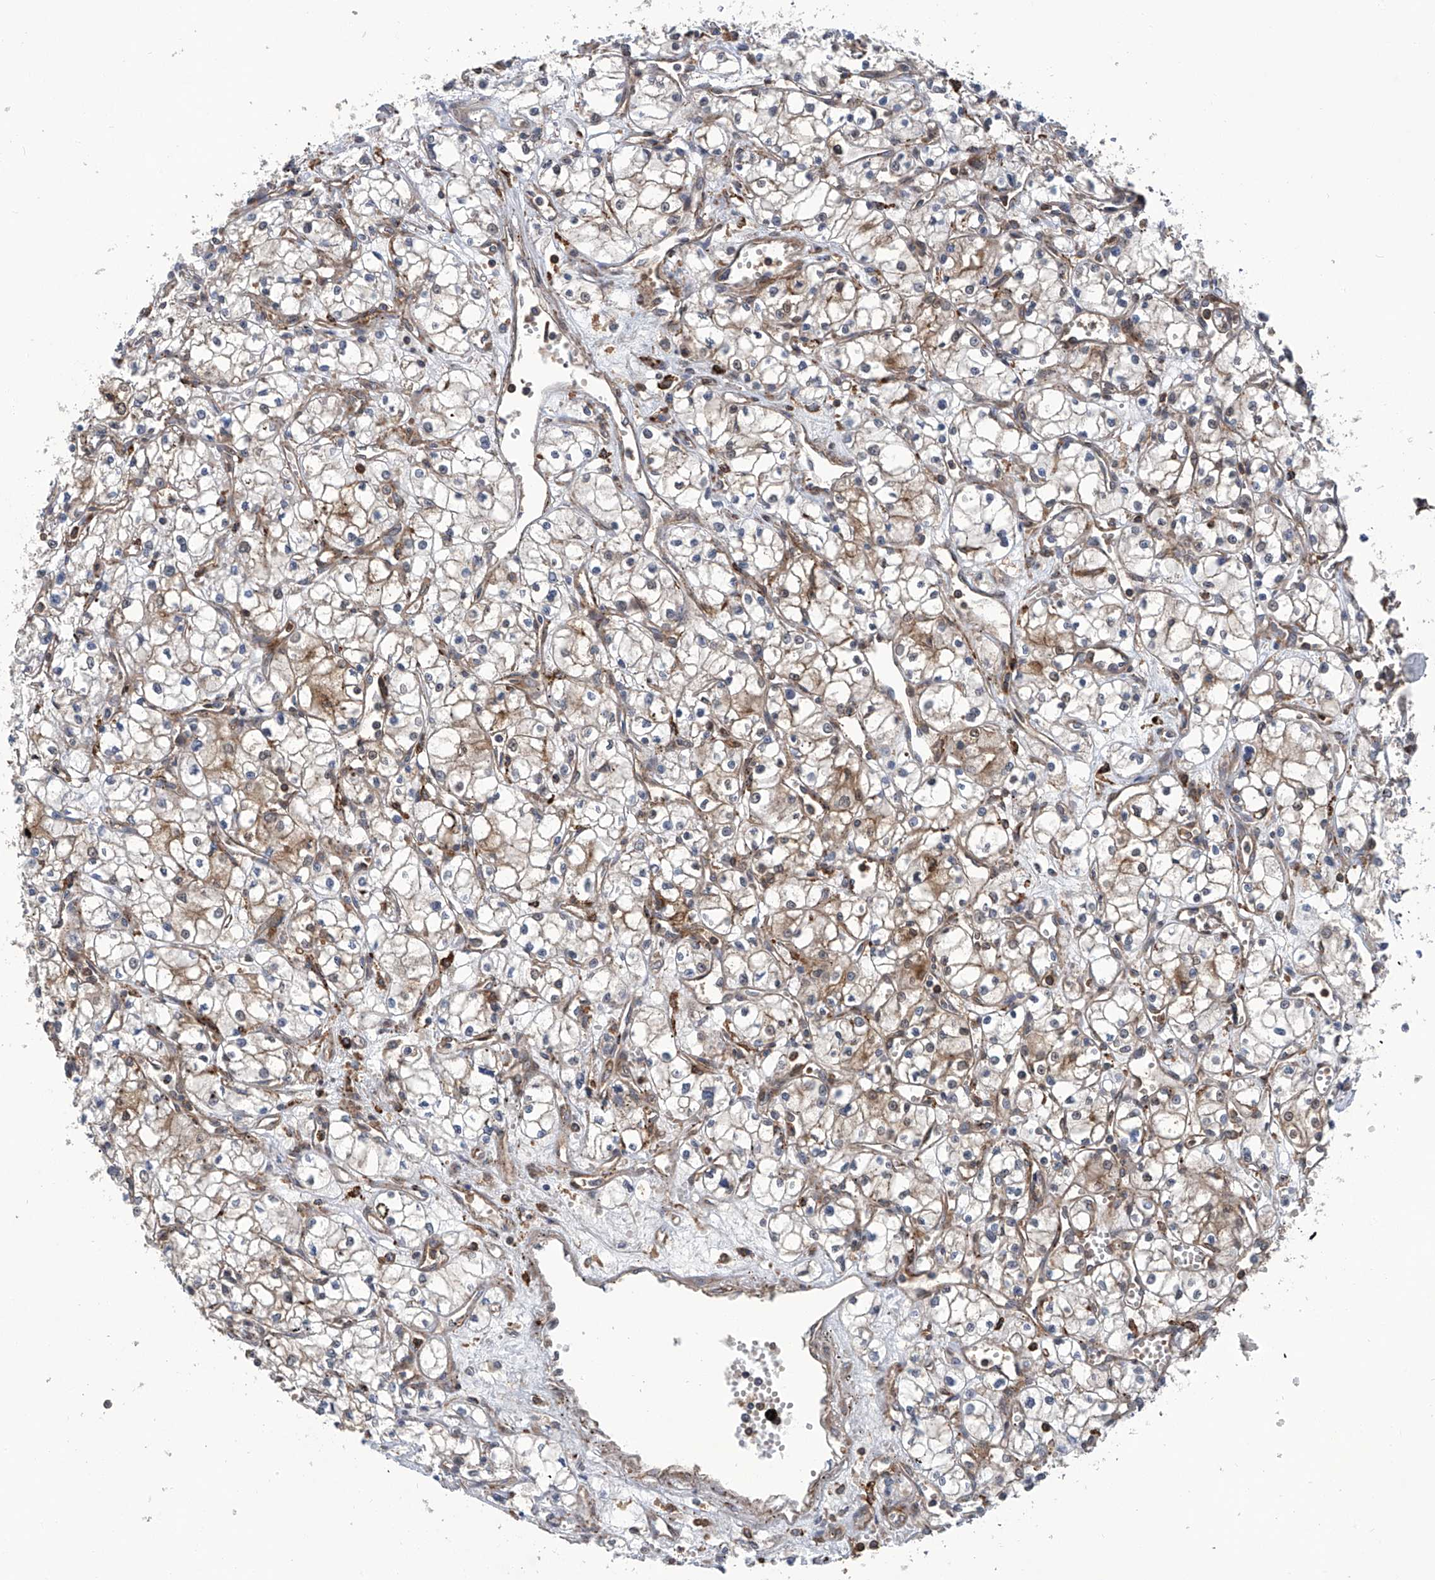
{"staining": {"intensity": "weak", "quantity": ">75%", "location": "cytoplasmic/membranous"}, "tissue": "renal cancer", "cell_type": "Tumor cells", "image_type": "cancer", "snomed": [{"axis": "morphology", "description": "Adenocarcinoma, NOS"}, {"axis": "topography", "description": "Kidney"}], "caption": "Weak cytoplasmic/membranous staining is seen in about >75% of tumor cells in renal adenocarcinoma.", "gene": "SMAP1", "patient": {"sex": "male", "age": 59}}